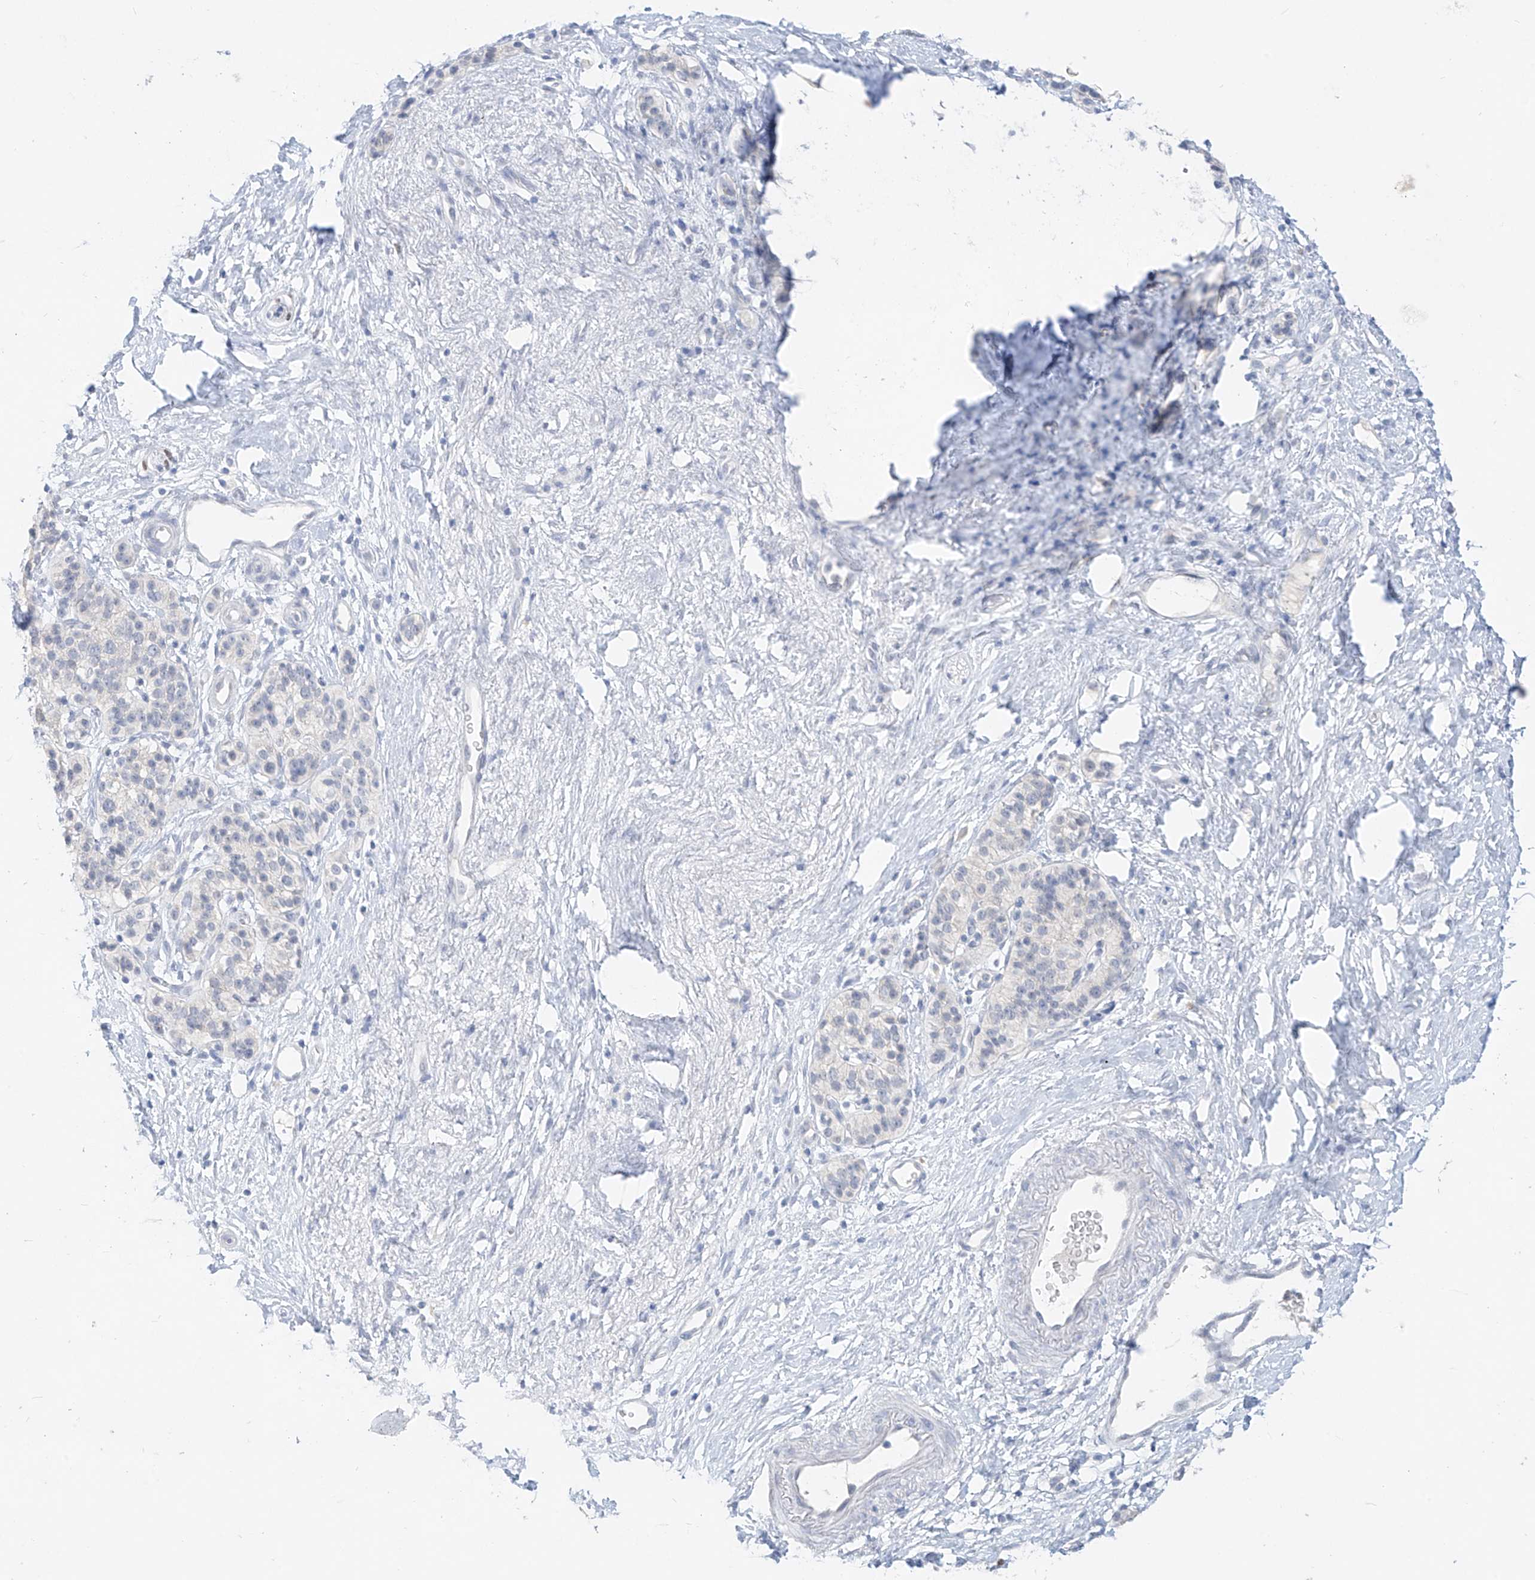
{"staining": {"intensity": "negative", "quantity": "none", "location": "none"}, "tissue": "pancreatic cancer", "cell_type": "Tumor cells", "image_type": "cancer", "snomed": [{"axis": "morphology", "description": "Adenocarcinoma, NOS"}, {"axis": "topography", "description": "Pancreas"}], "caption": "Photomicrograph shows no significant protein staining in tumor cells of pancreatic adenocarcinoma.", "gene": "BARX2", "patient": {"sex": "male", "age": 50}}